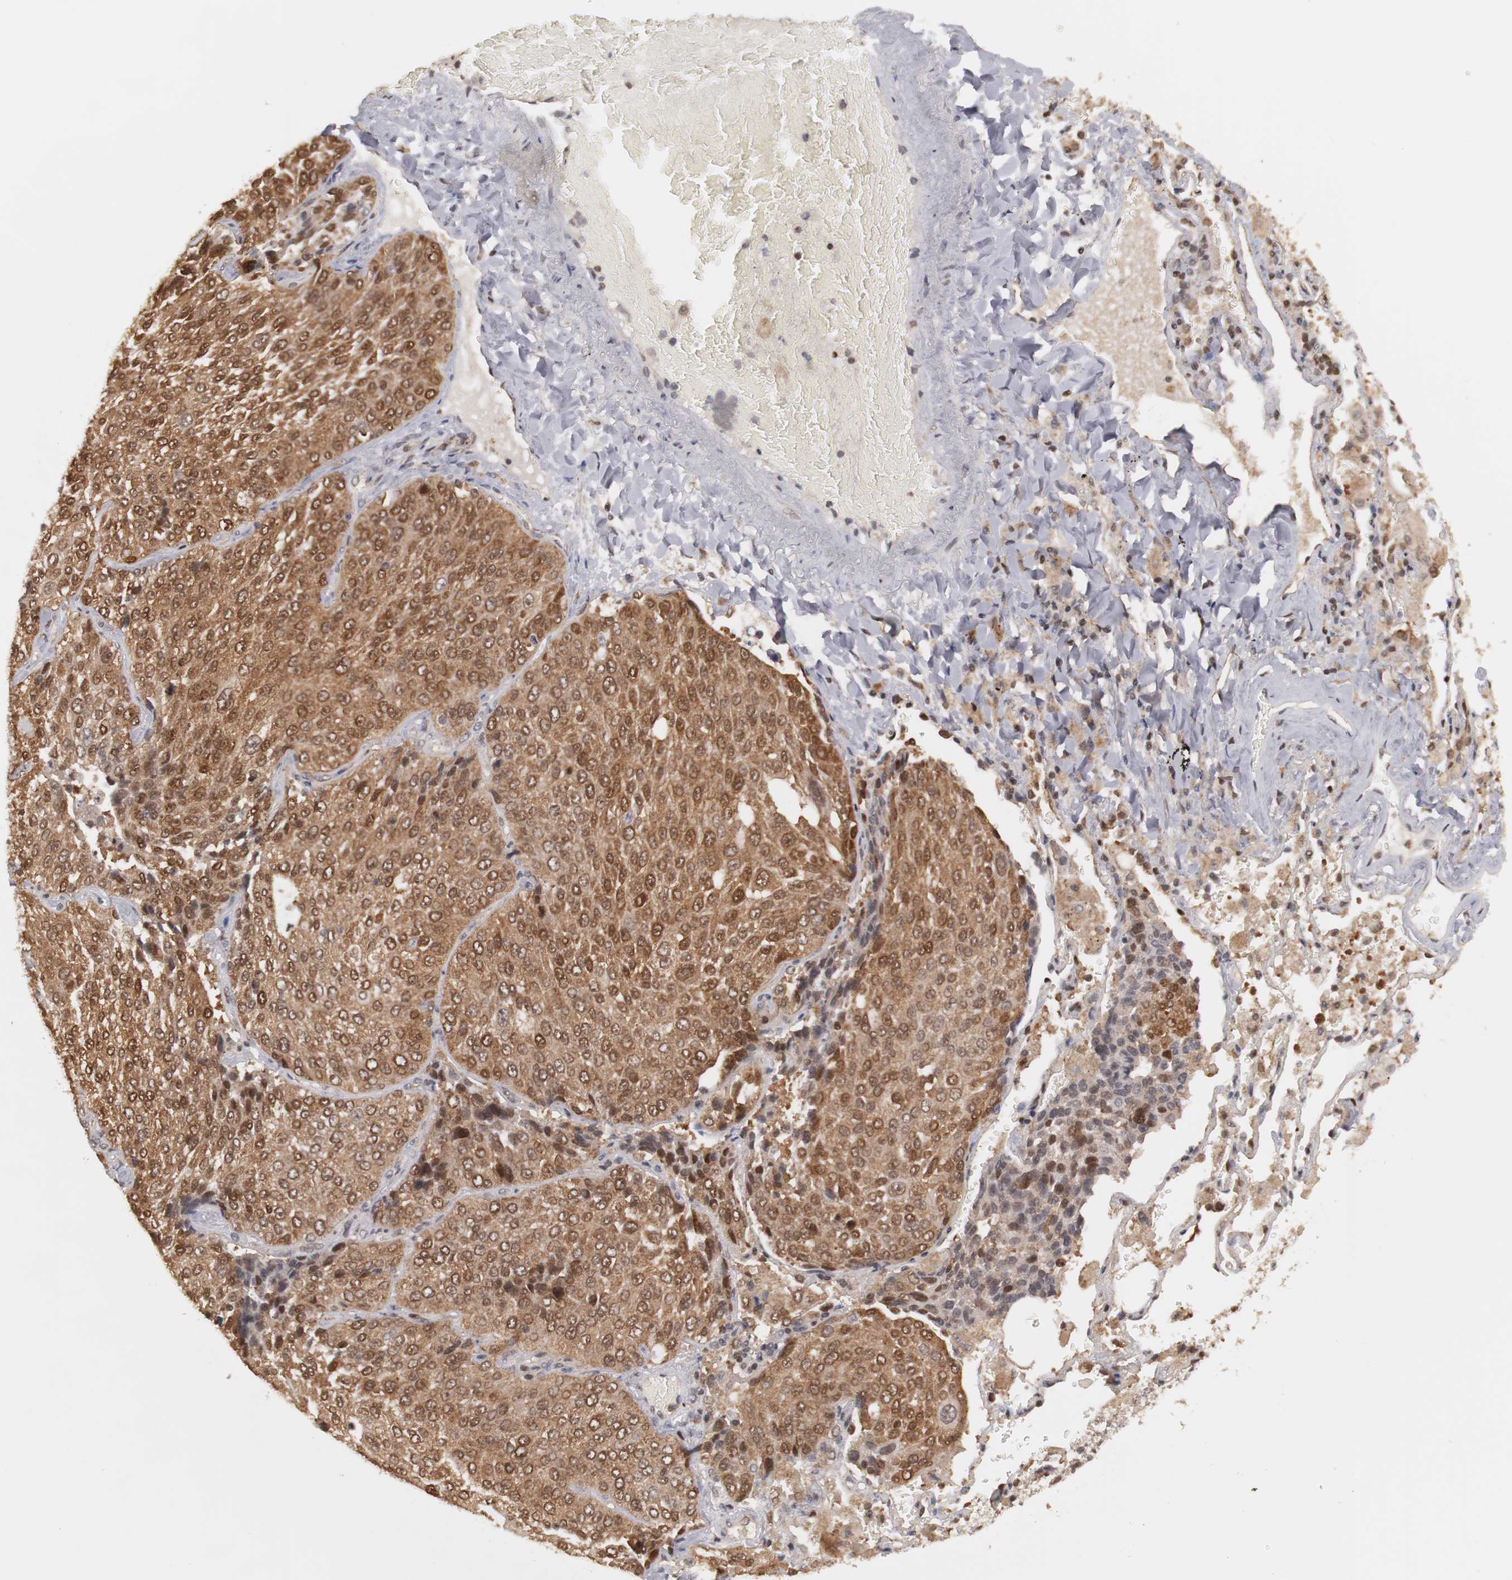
{"staining": {"intensity": "moderate", "quantity": ">75%", "location": "cytoplasmic/membranous,nuclear"}, "tissue": "lung cancer", "cell_type": "Tumor cells", "image_type": "cancer", "snomed": [{"axis": "morphology", "description": "Squamous cell carcinoma, NOS"}, {"axis": "topography", "description": "Lung"}], "caption": "A micrograph of human squamous cell carcinoma (lung) stained for a protein shows moderate cytoplasmic/membranous and nuclear brown staining in tumor cells.", "gene": "PLEKHA1", "patient": {"sex": "male", "age": 54}}